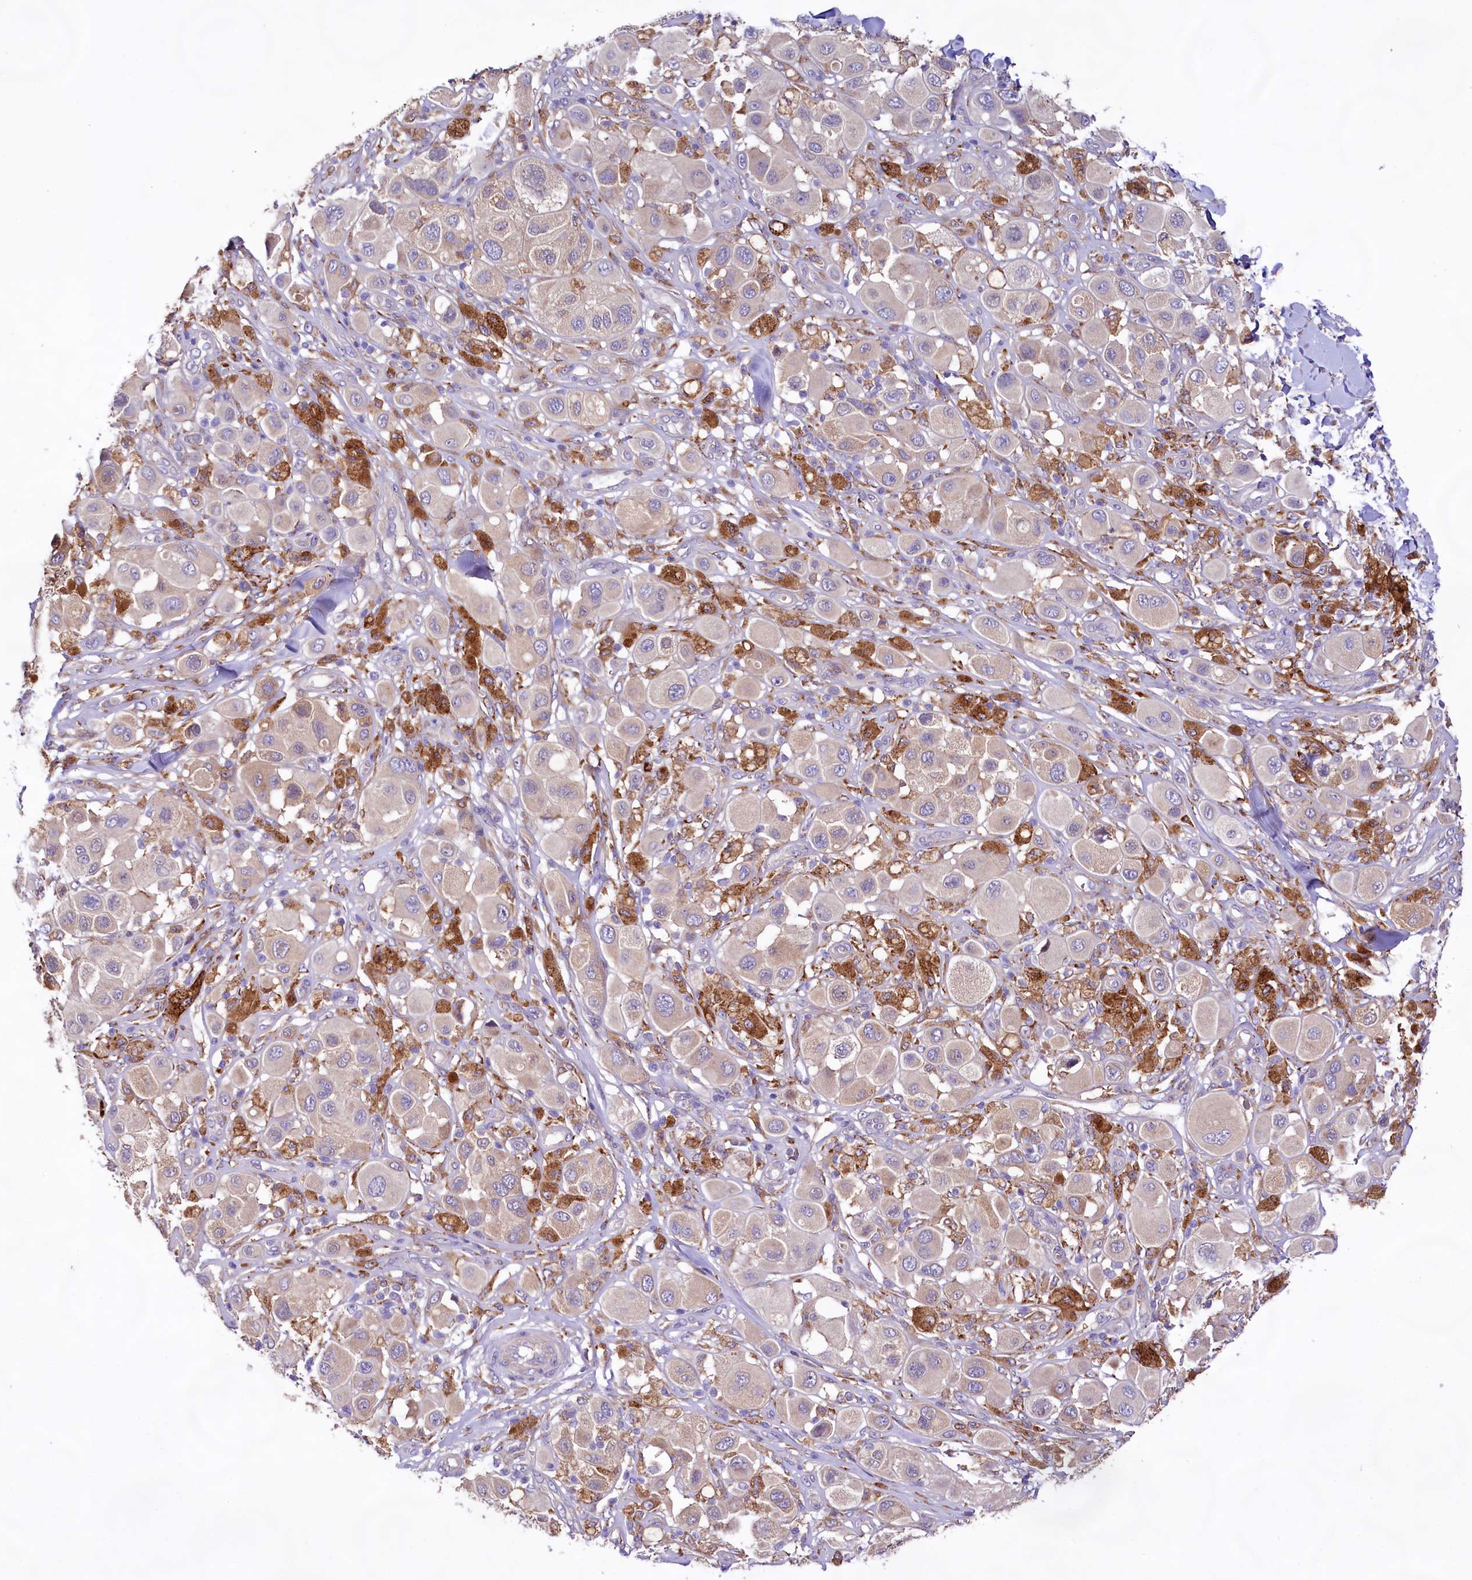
{"staining": {"intensity": "negative", "quantity": "none", "location": "none"}, "tissue": "melanoma", "cell_type": "Tumor cells", "image_type": "cancer", "snomed": [{"axis": "morphology", "description": "Malignant melanoma, Metastatic site"}, {"axis": "topography", "description": "Skin"}], "caption": "Image shows no significant protein staining in tumor cells of melanoma.", "gene": "DMXL2", "patient": {"sex": "male", "age": 41}}